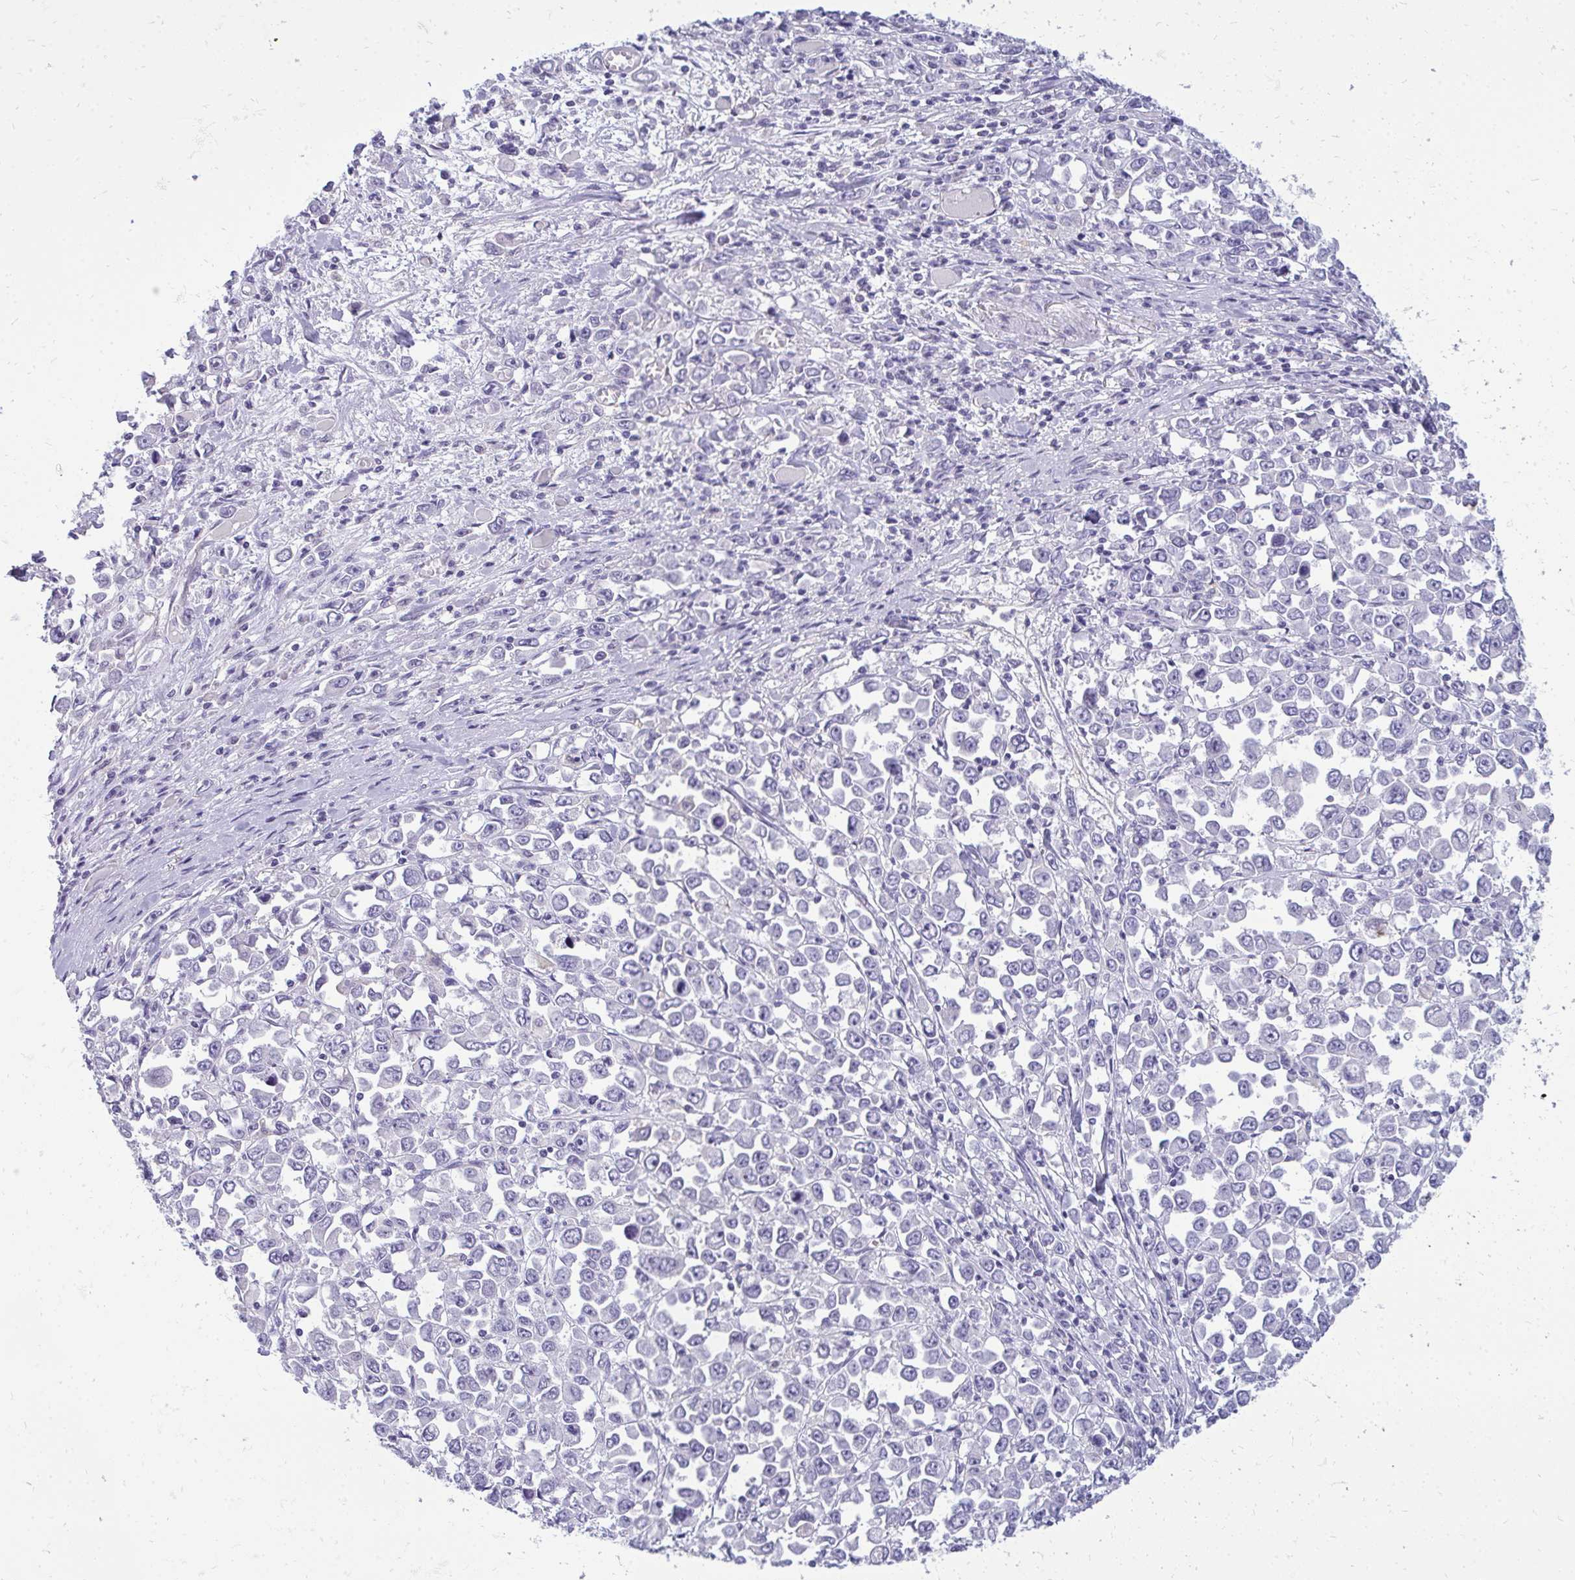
{"staining": {"intensity": "negative", "quantity": "none", "location": "none"}, "tissue": "stomach cancer", "cell_type": "Tumor cells", "image_type": "cancer", "snomed": [{"axis": "morphology", "description": "Adenocarcinoma, NOS"}, {"axis": "topography", "description": "Stomach, upper"}], "caption": "The immunohistochemistry (IHC) micrograph has no significant positivity in tumor cells of adenocarcinoma (stomach) tissue. (DAB (3,3'-diaminobenzidine) IHC with hematoxylin counter stain).", "gene": "FABP3", "patient": {"sex": "male", "age": 70}}